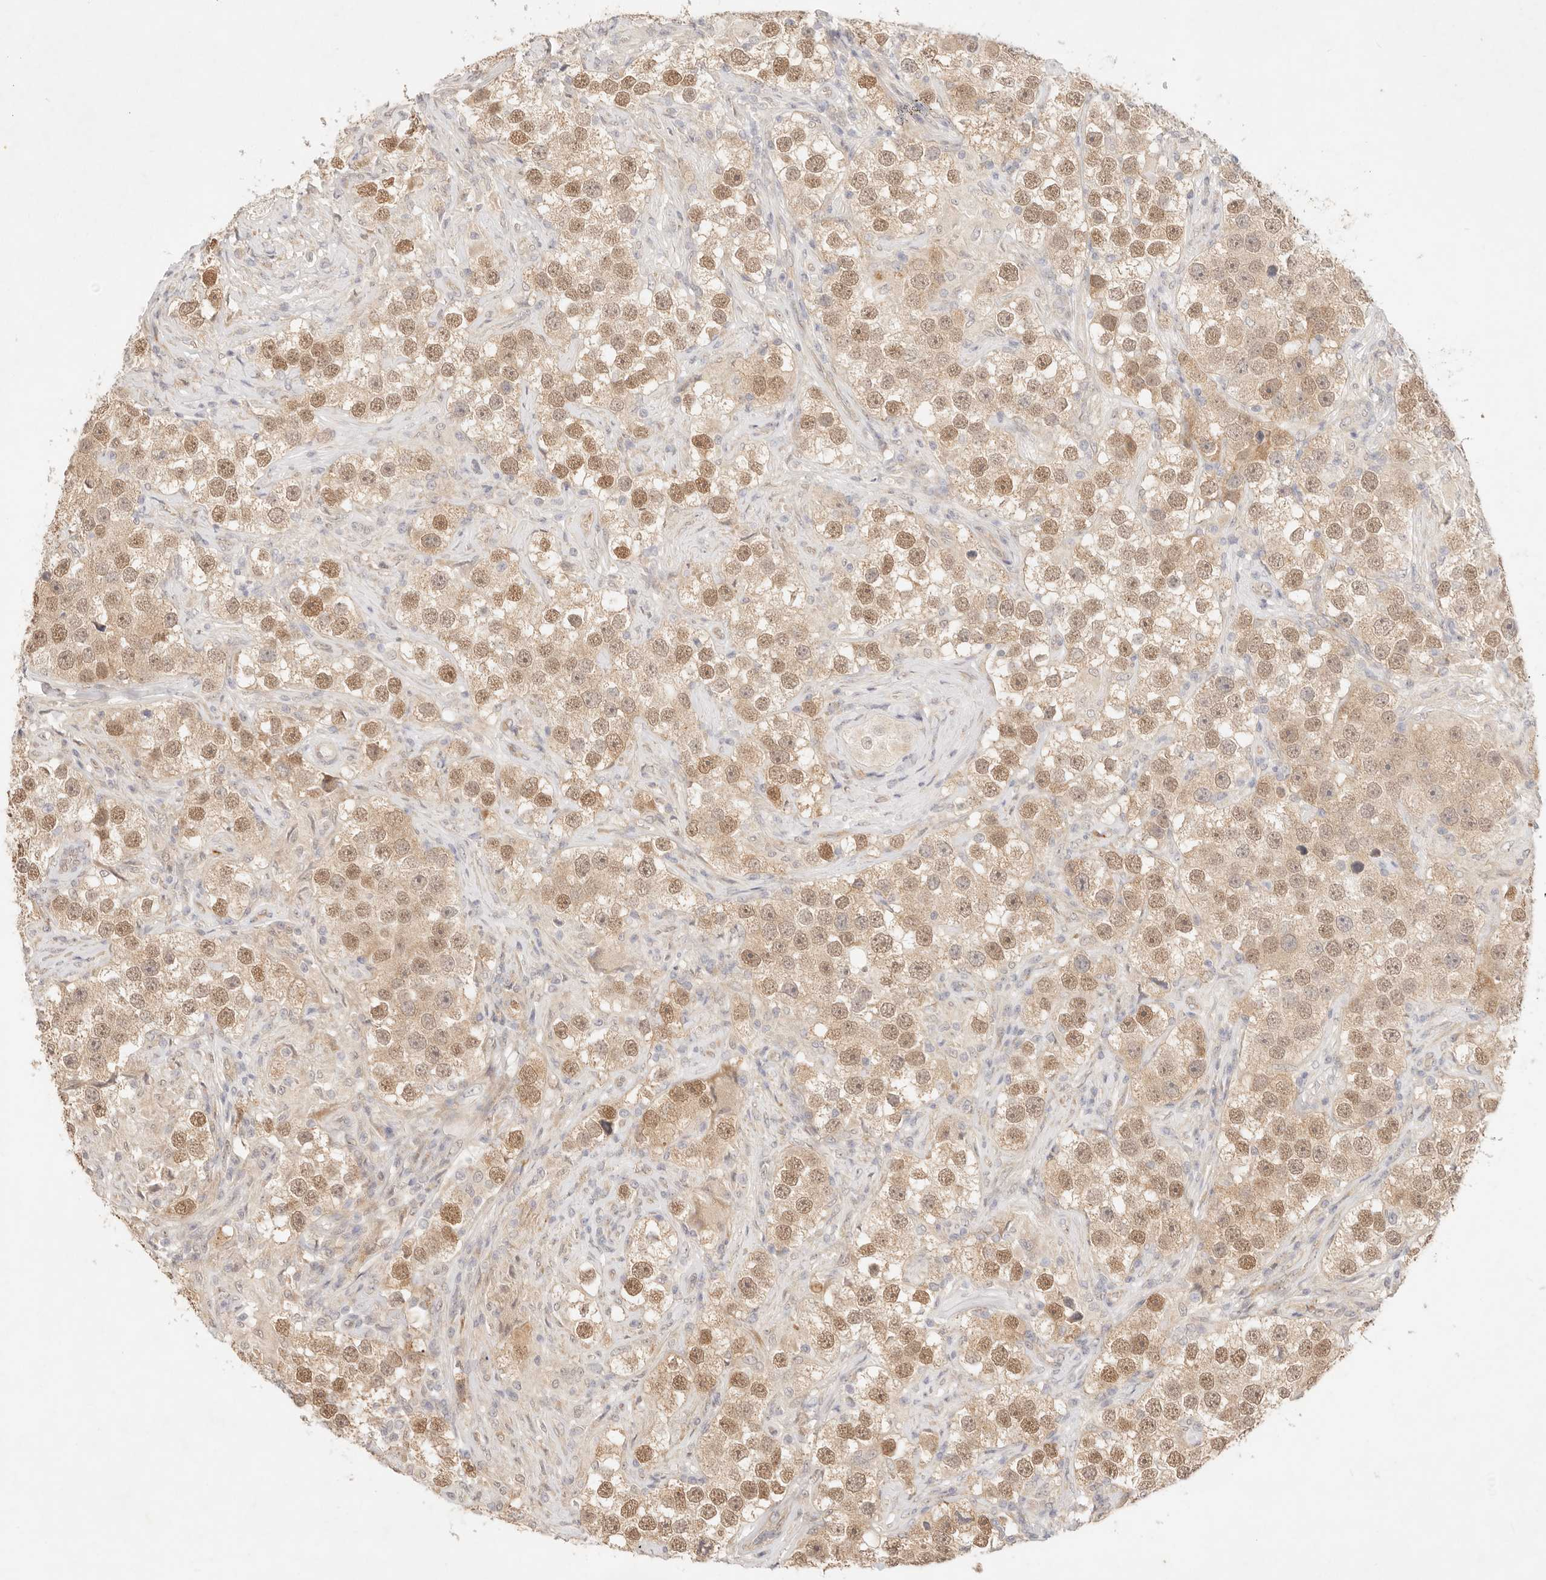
{"staining": {"intensity": "moderate", "quantity": ">75%", "location": "nuclear"}, "tissue": "testis cancer", "cell_type": "Tumor cells", "image_type": "cancer", "snomed": [{"axis": "morphology", "description": "Seminoma, NOS"}, {"axis": "topography", "description": "Testis"}], "caption": "IHC micrograph of neoplastic tissue: seminoma (testis) stained using immunohistochemistry (IHC) displays medium levels of moderate protein expression localized specifically in the nuclear of tumor cells, appearing as a nuclear brown color.", "gene": "GPR156", "patient": {"sex": "male", "age": 49}}